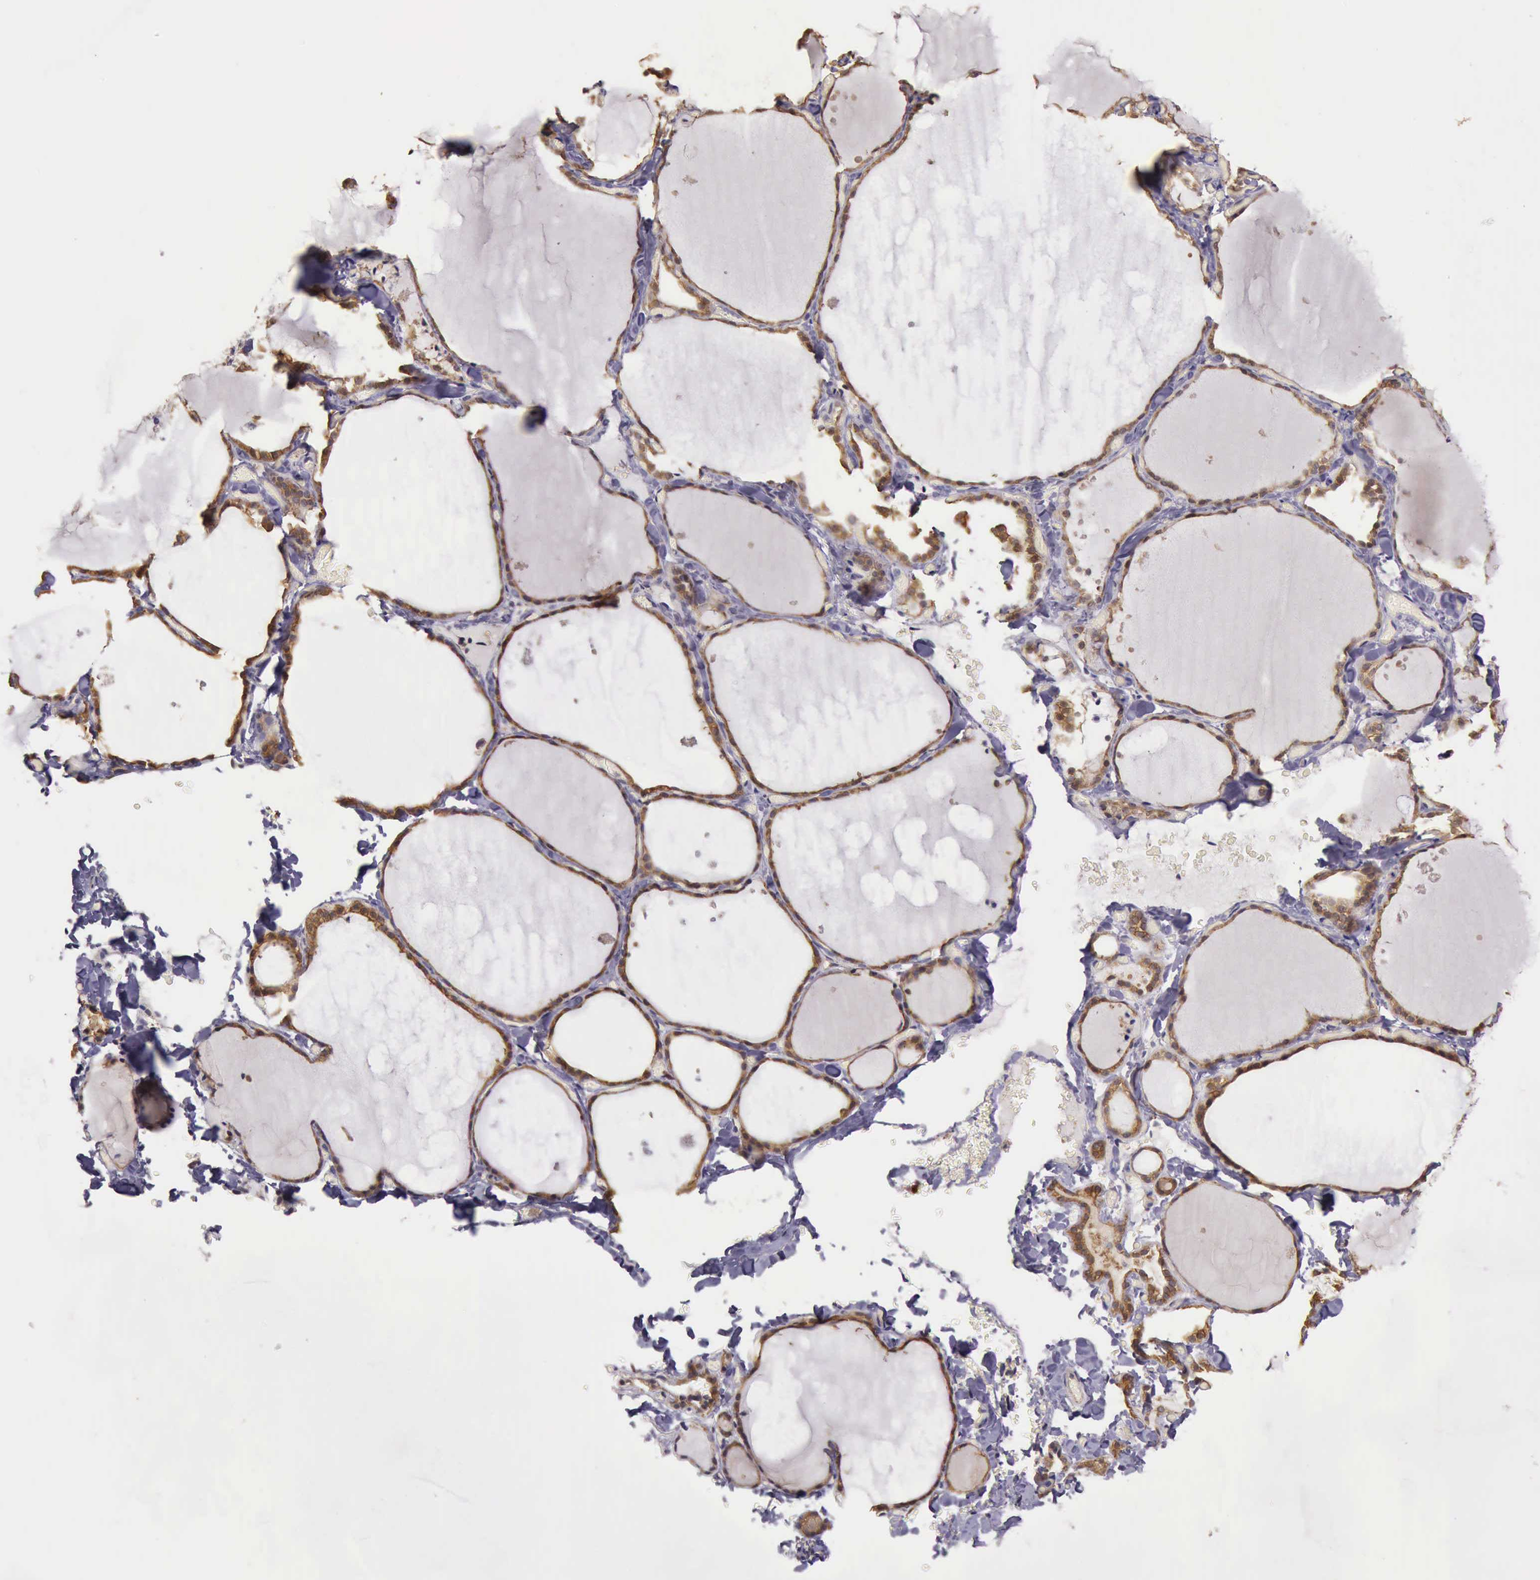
{"staining": {"intensity": "strong", "quantity": ">75%", "location": "cytoplasmic/membranous"}, "tissue": "thyroid gland", "cell_type": "Glandular cells", "image_type": "normal", "snomed": [{"axis": "morphology", "description": "Normal tissue, NOS"}, {"axis": "topography", "description": "Thyroid gland"}], "caption": "A histopathology image of human thyroid gland stained for a protein displays strong cytoplasmic/membranous brown staining in glandular cells. (Stains: DAB in brown, nuclei in blue, Microscopy: brightfield microscopy at high magnification).", "gene": "EIF5", "patient": {"sex": "male", "age": 34}}